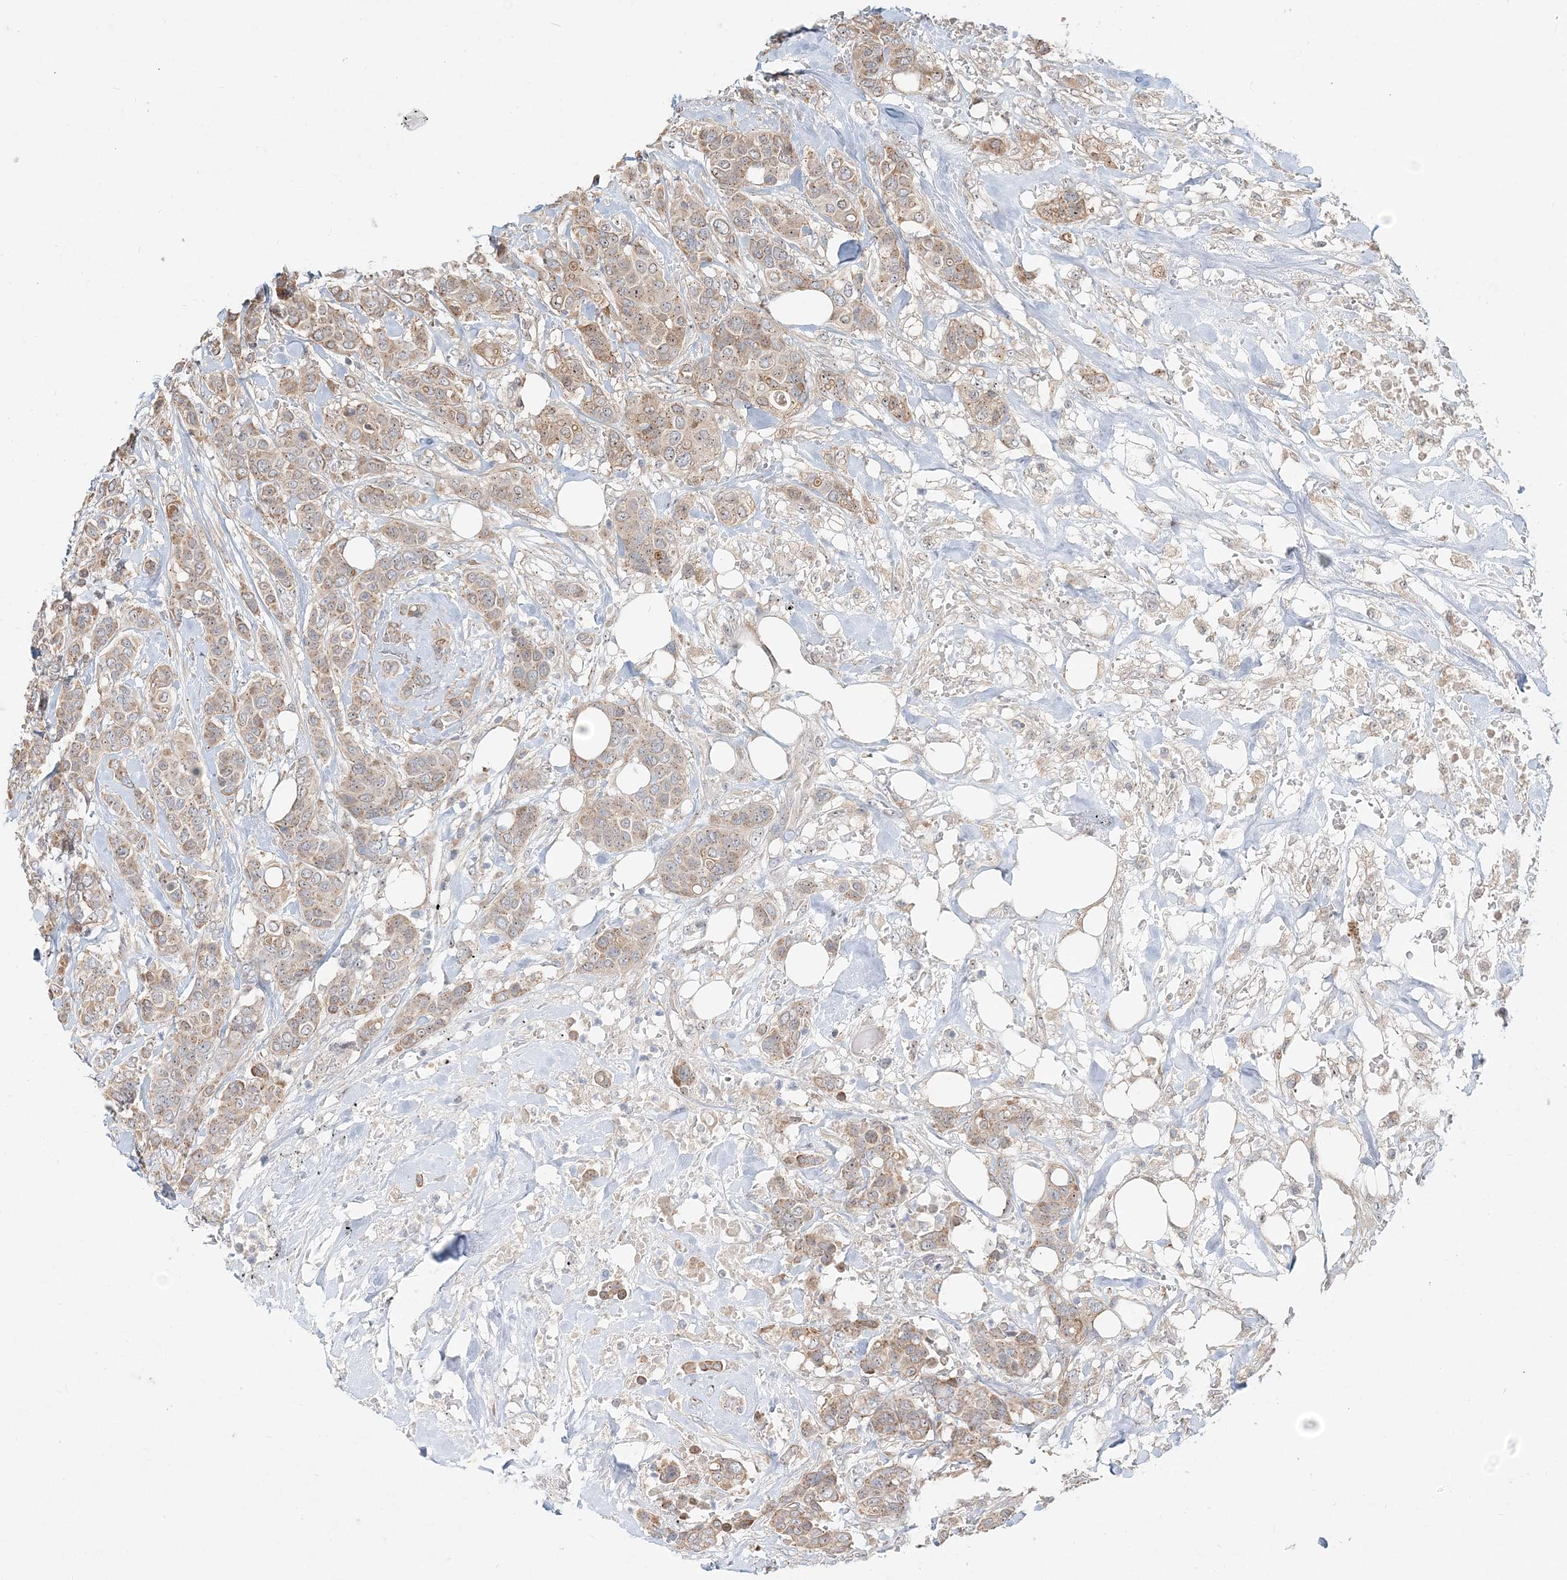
{"staining": {"intensity": "moderate", "quantity": "<25%", "location": "cytoplasmic/membranous"}, "tissue": "breast cancer", "cell_type": "Tumor cells", "image_type": "cancer", "snomed": [{"axis": "morphology", "description": "Lobular carcinoma"}, {"axis": "topography", "description": "Breast"}], "caption": "DAB (3,3'-diaminobenzidine) immunohistochemical staining of breast cancer displays moderate cytoplasmic/membranous protein staining in about <25% of tumor cells.", "gene": "CXXC5", "patient": {"sex": "female", "age": 51}}